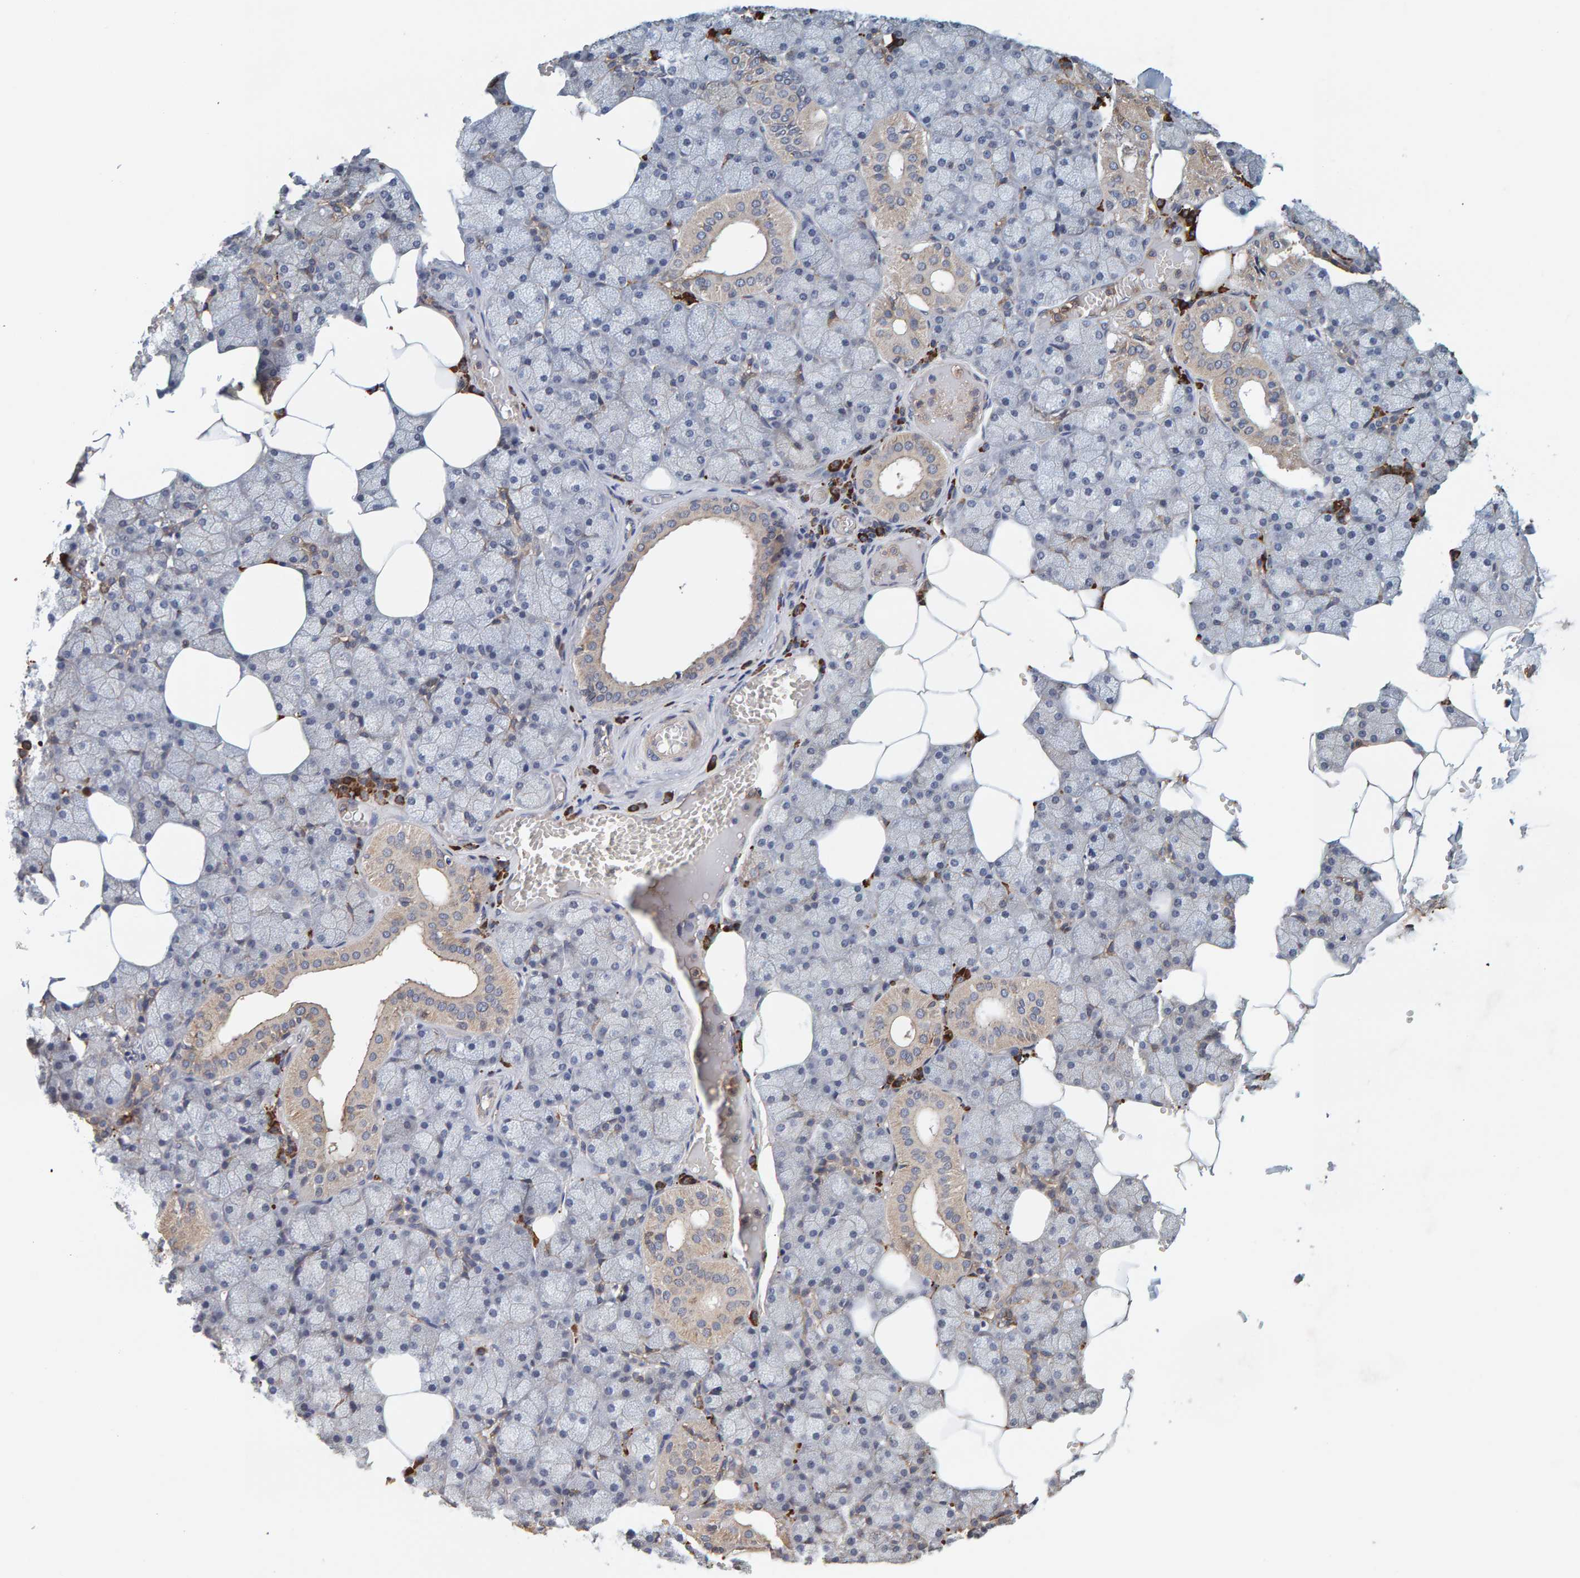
{"staining": {"intensity": "weak", "quantity": "25%-75%", "location": "cytoplasmic/membranous"}, "tissue": "salivary gland", "cell_type": "Glandular cells", "image_type": "normal", "snomed": [{"axis": "morphology", "description": "Normal tissue, NOS"}, {"axis": "topography", "description": "Salivary gland"}], "caption": "About 25%-75% of glandular cells in unremarkable human salivary gland display weak cytoplasmic/membranous protein positivity as visualized by brown immunohistochemical staining.", "gene": "PLA2G3", "patient": {"sex": "male", "age": 62}}